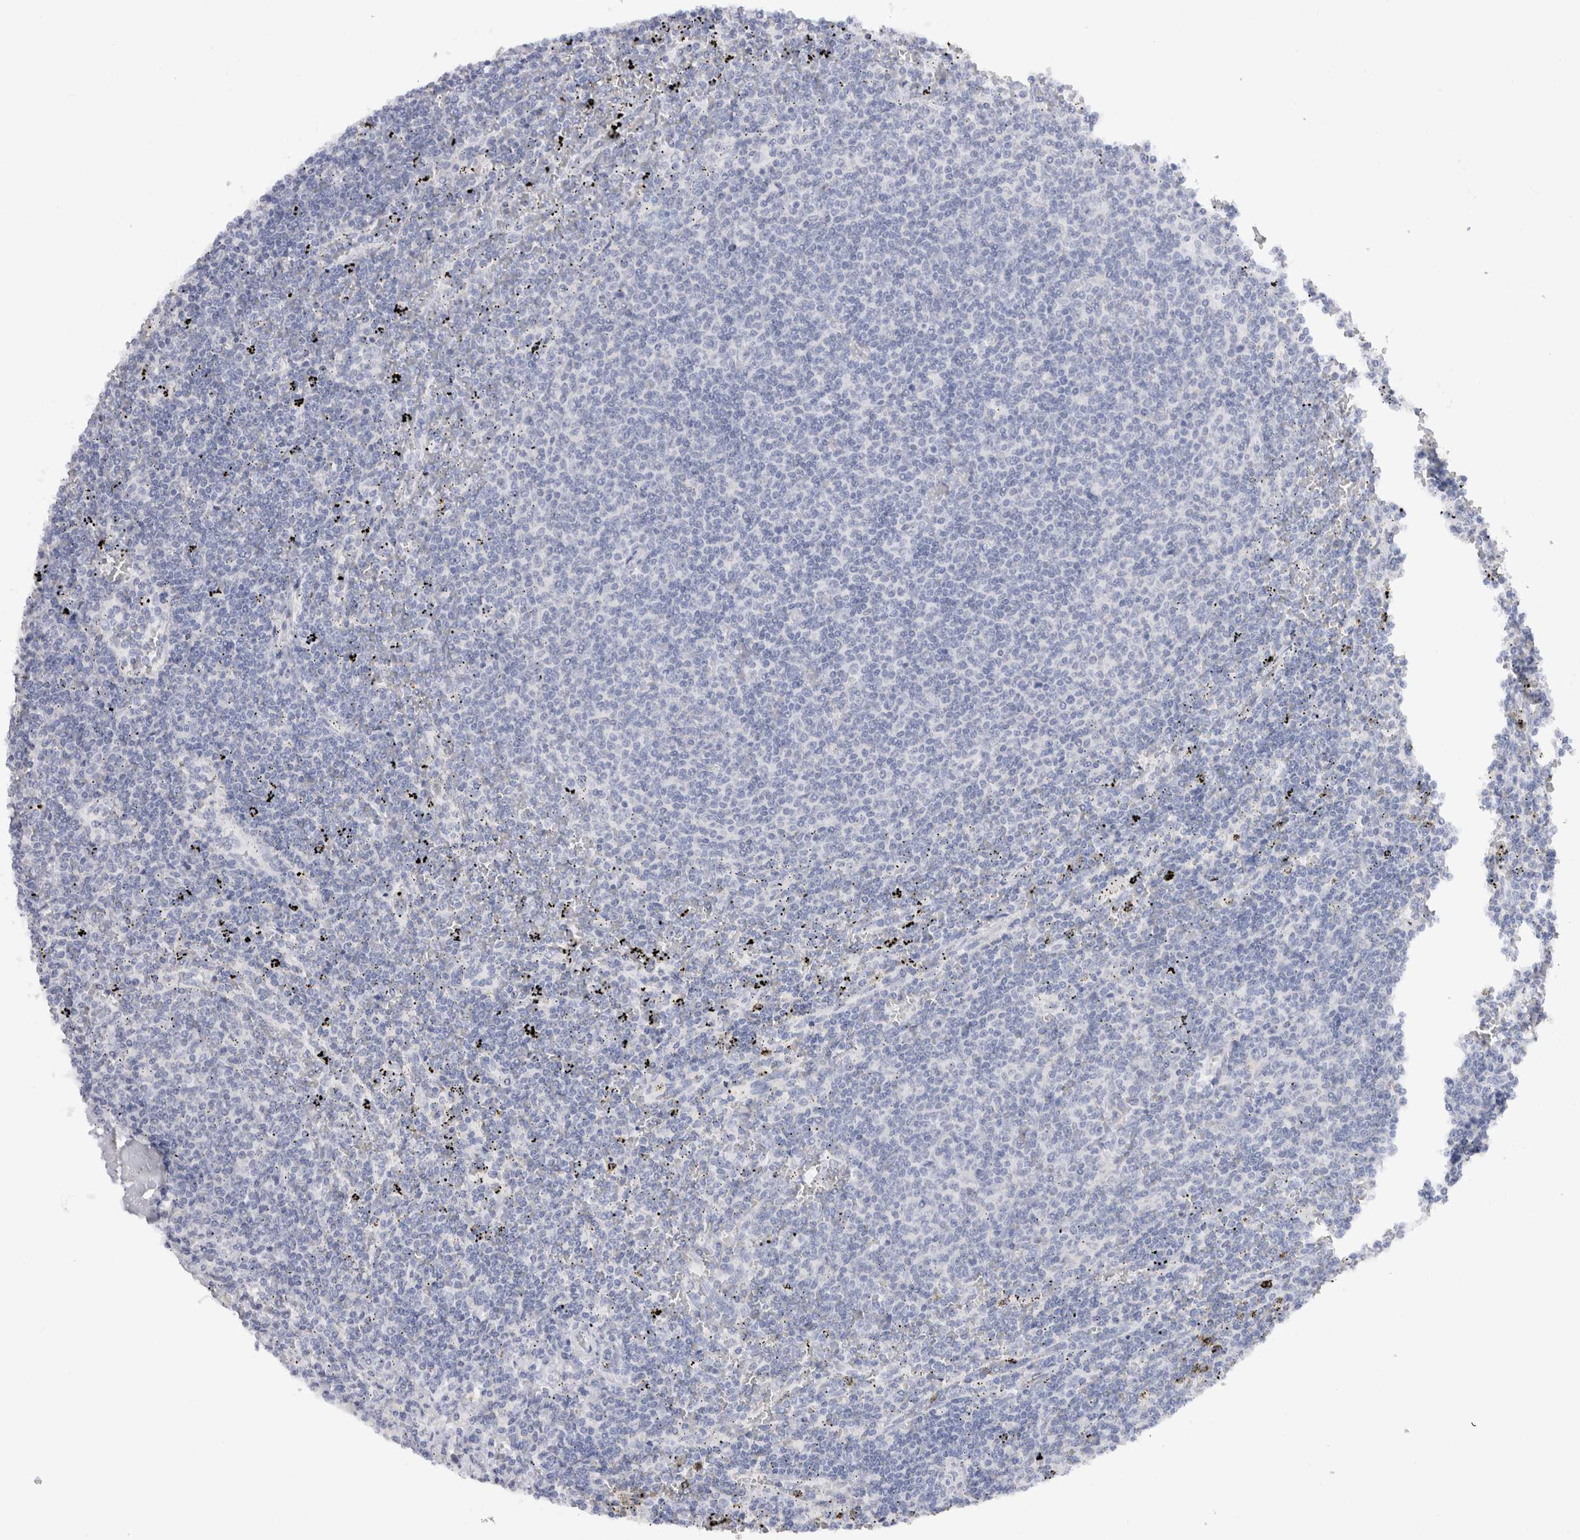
{"staining": {"intensity": "negative", "quantity": "none", "location": "none"}, "tissue": "lymphoma", "cell_type": "Tumor cells", "image_type": "cancer", "snomed": [{"axis": "morphology", "description": "Malignant lymphoma, non-Hodgkin's type, Low grade"}, {"axis": "topography", "description": "Spleen"}], "caption": "This photomicrograph is of lymphoma stained with immunohistochemistry to label a protein in brown with the nuclei are counter-stained blue. There is no staining in tumor cells. (Stains: DAB immunohistochemistry with hematoxylin counter stain, Microscopy: brightfield microscopy at high magnification).", "gene": "C9orf50", "patient": {"sex": "female", "age": 50}}